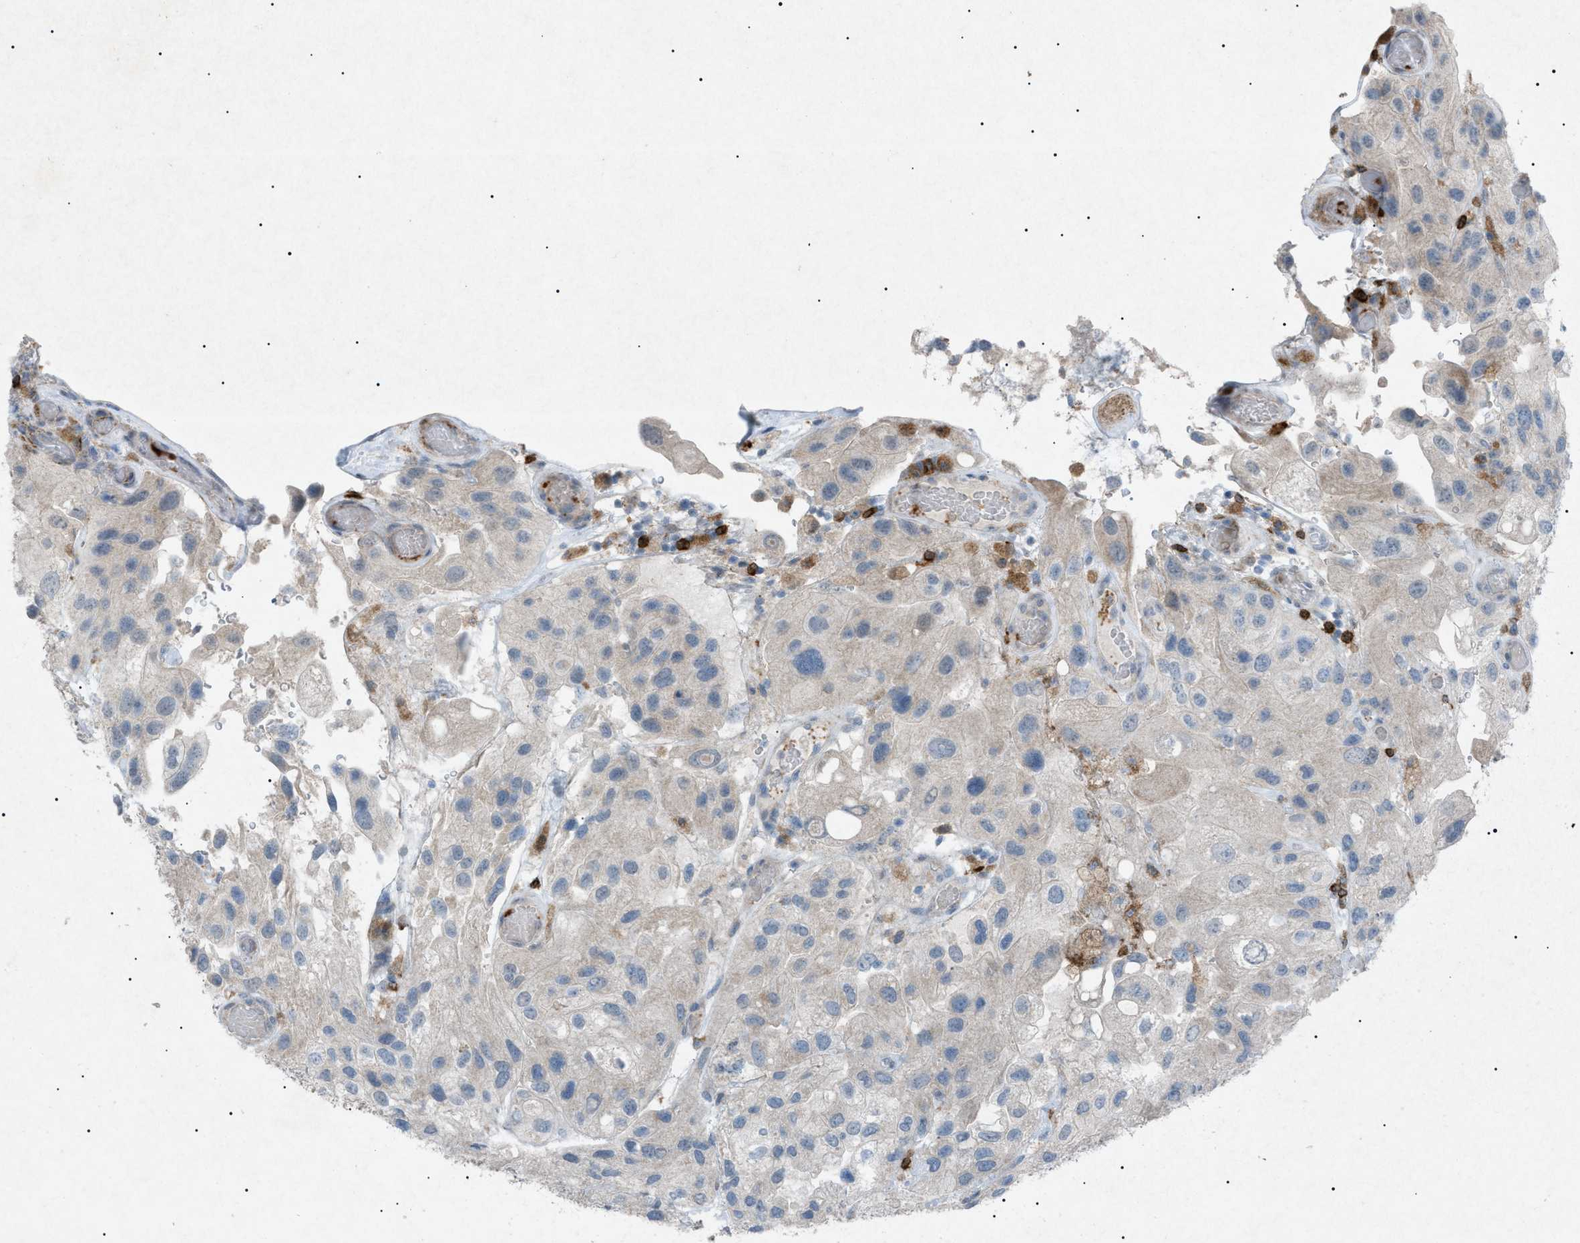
{"staining": {"intensity": "negative", "quantity": "none", "location": "none"}, "tissue": "urothelial cancer", "cell_type": "Tumor cells", "image_type": "cancer", "snomed": [{"axis": "morphology", "description": "Urothelial carcinoma, High grade"}, {"axis": "topography", "description": "Urinary bladder"}], "caption": "A micrograph of urothelial cancer stained for a protein demonstrates no brown staining in tumor cells.", "gene": "BTK", "patient": {"sex": "female", "age": 64}}